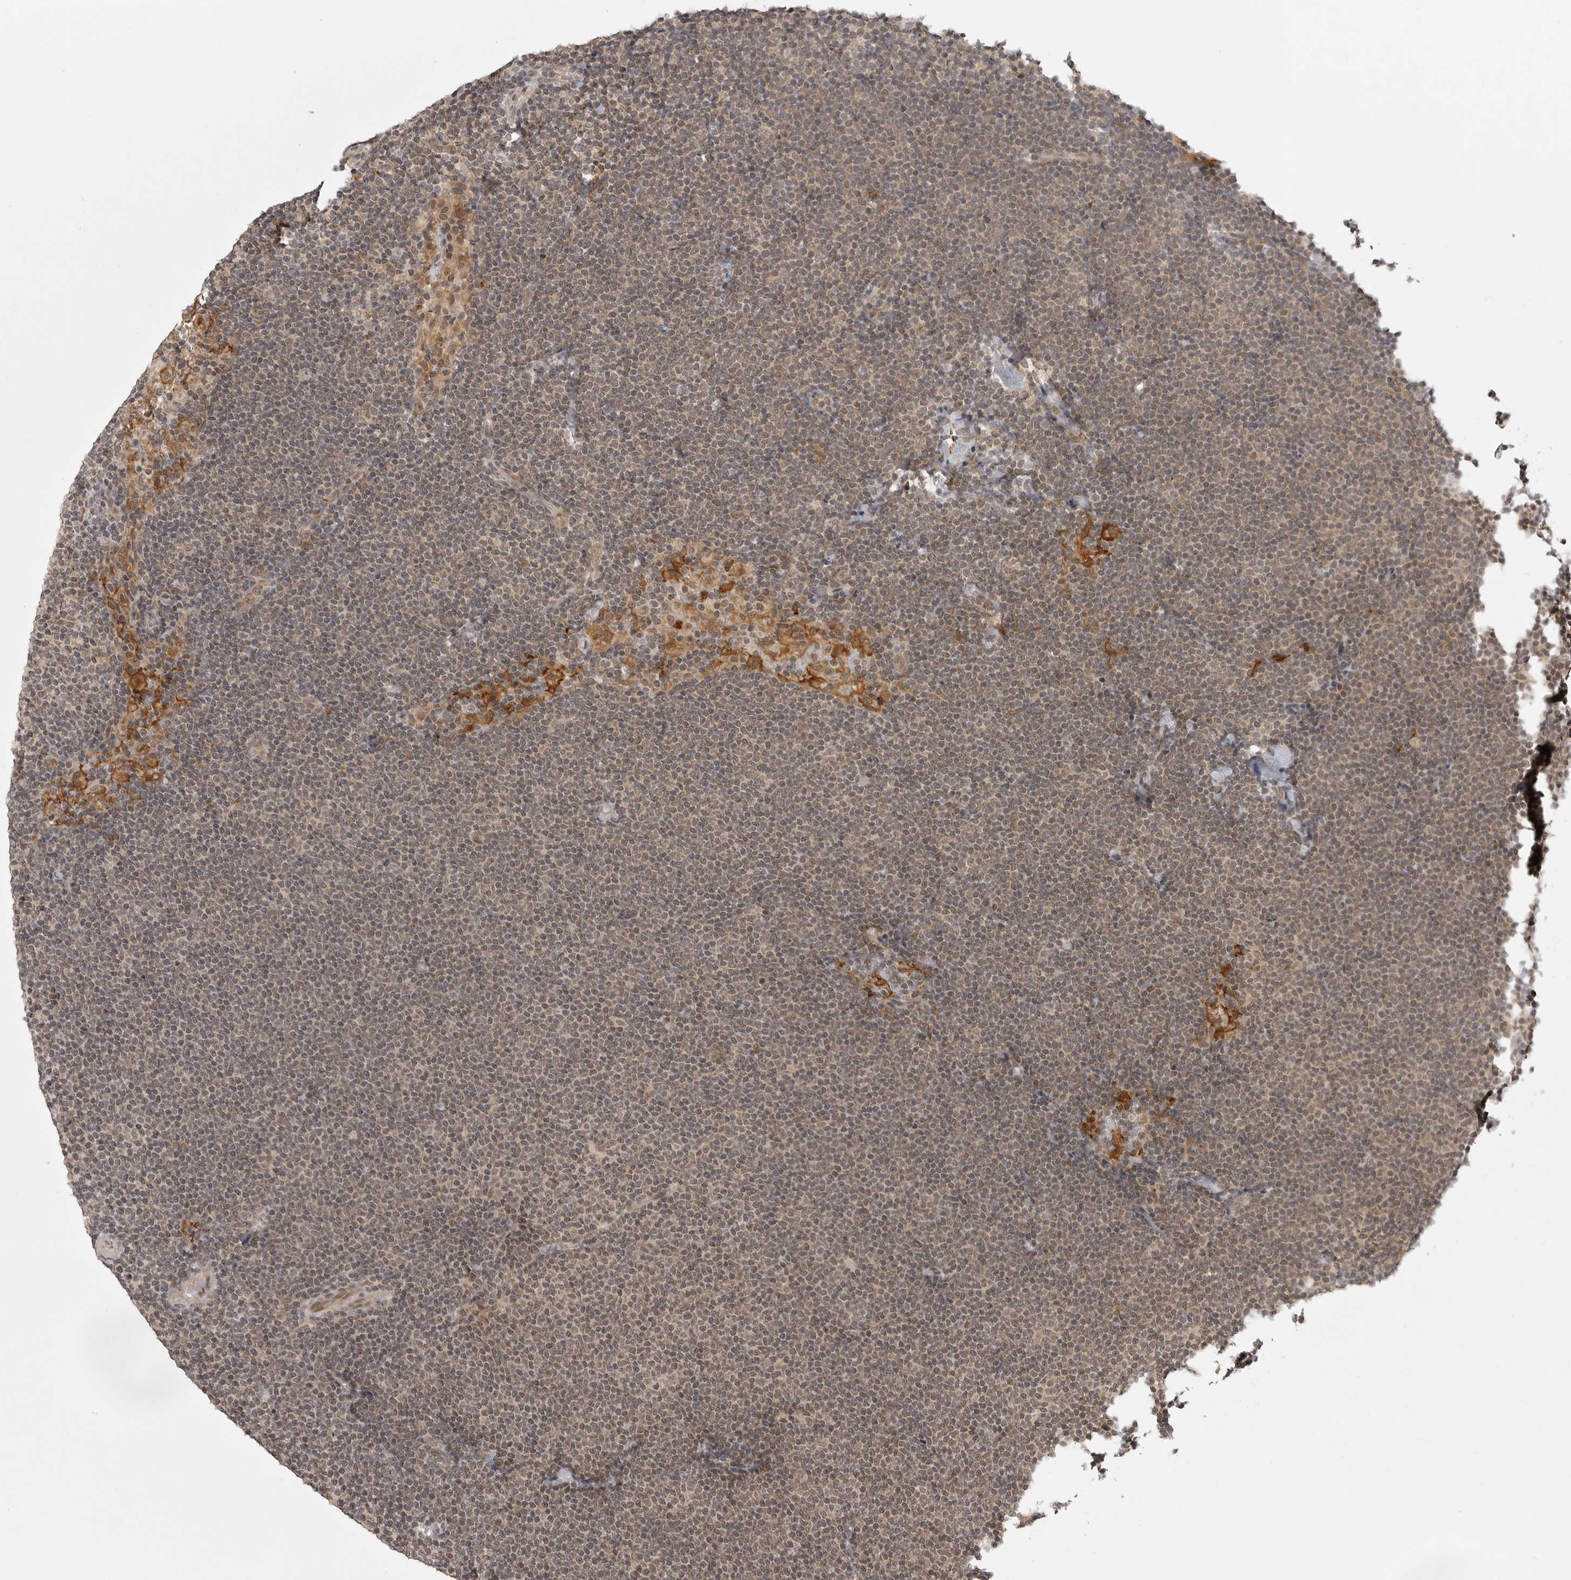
{"staining": {"intensity": "weak", "quantity": "25%-75%", "location": "nuclear"}, "tissue": "lymphoma", "cell_type": "Tumor cells", "image_type": "cancer", "snomed": [{"axis": "morphology", "description": "Malignant lymphoma, non-Hodgkin's type, Low grade"}, {"axis": "topography", "description": "Lymph node"}], "caption": "High-power microscopy captured an IHC image of malignant lymphoma, non-Hodgkin's type (low-grade), revealing weak nuclear expression in approximately 25%-75% of tumor cells.", "gene": "PEG3", "patient": {"sex": "female", "age": 53}}